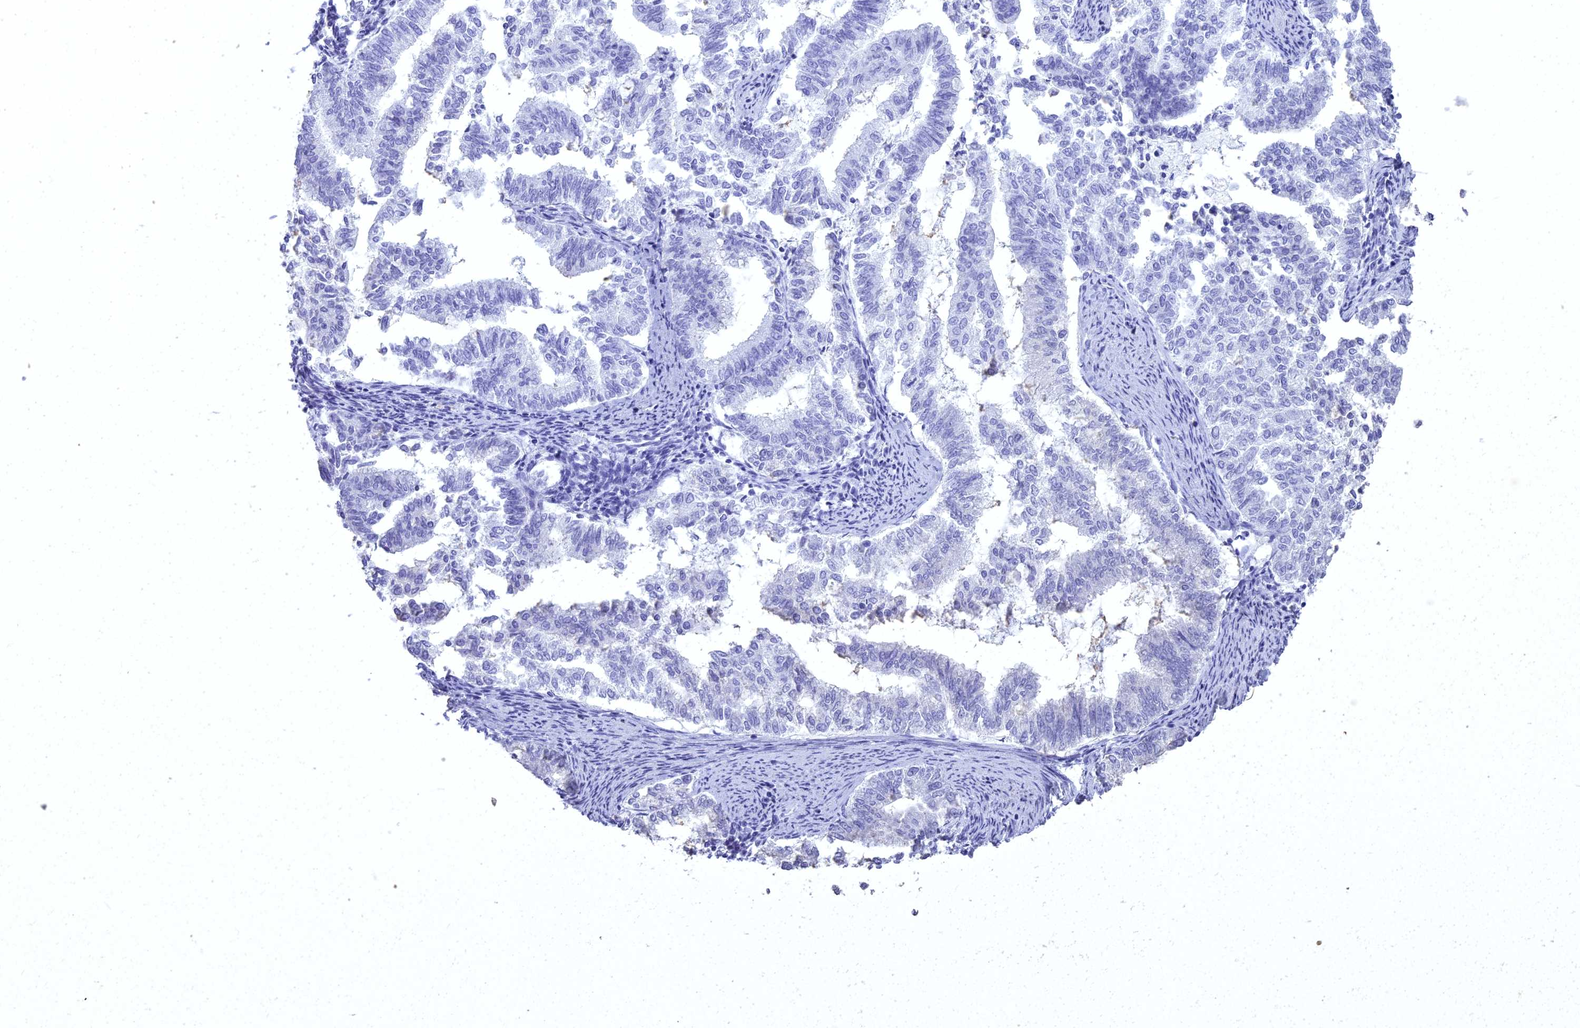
{"staining": {"intensity": "negative", "quantity": "none", "location": "none"}, "tissue": "endometrial cancer", "cell_type": "Tumor cells", "image_type": "cancer", "snomed": [{"axis": "morphology", "description": "Adenocarcinoma, NOS"}, {"axis": "topography", "description": "Endometrium"}], "caption": "Tumor cells are negative for protein expression in human adenocarcinoma (endometrial).", "gene": "ING5", "patient": {"sex": "female", "age": 79}}